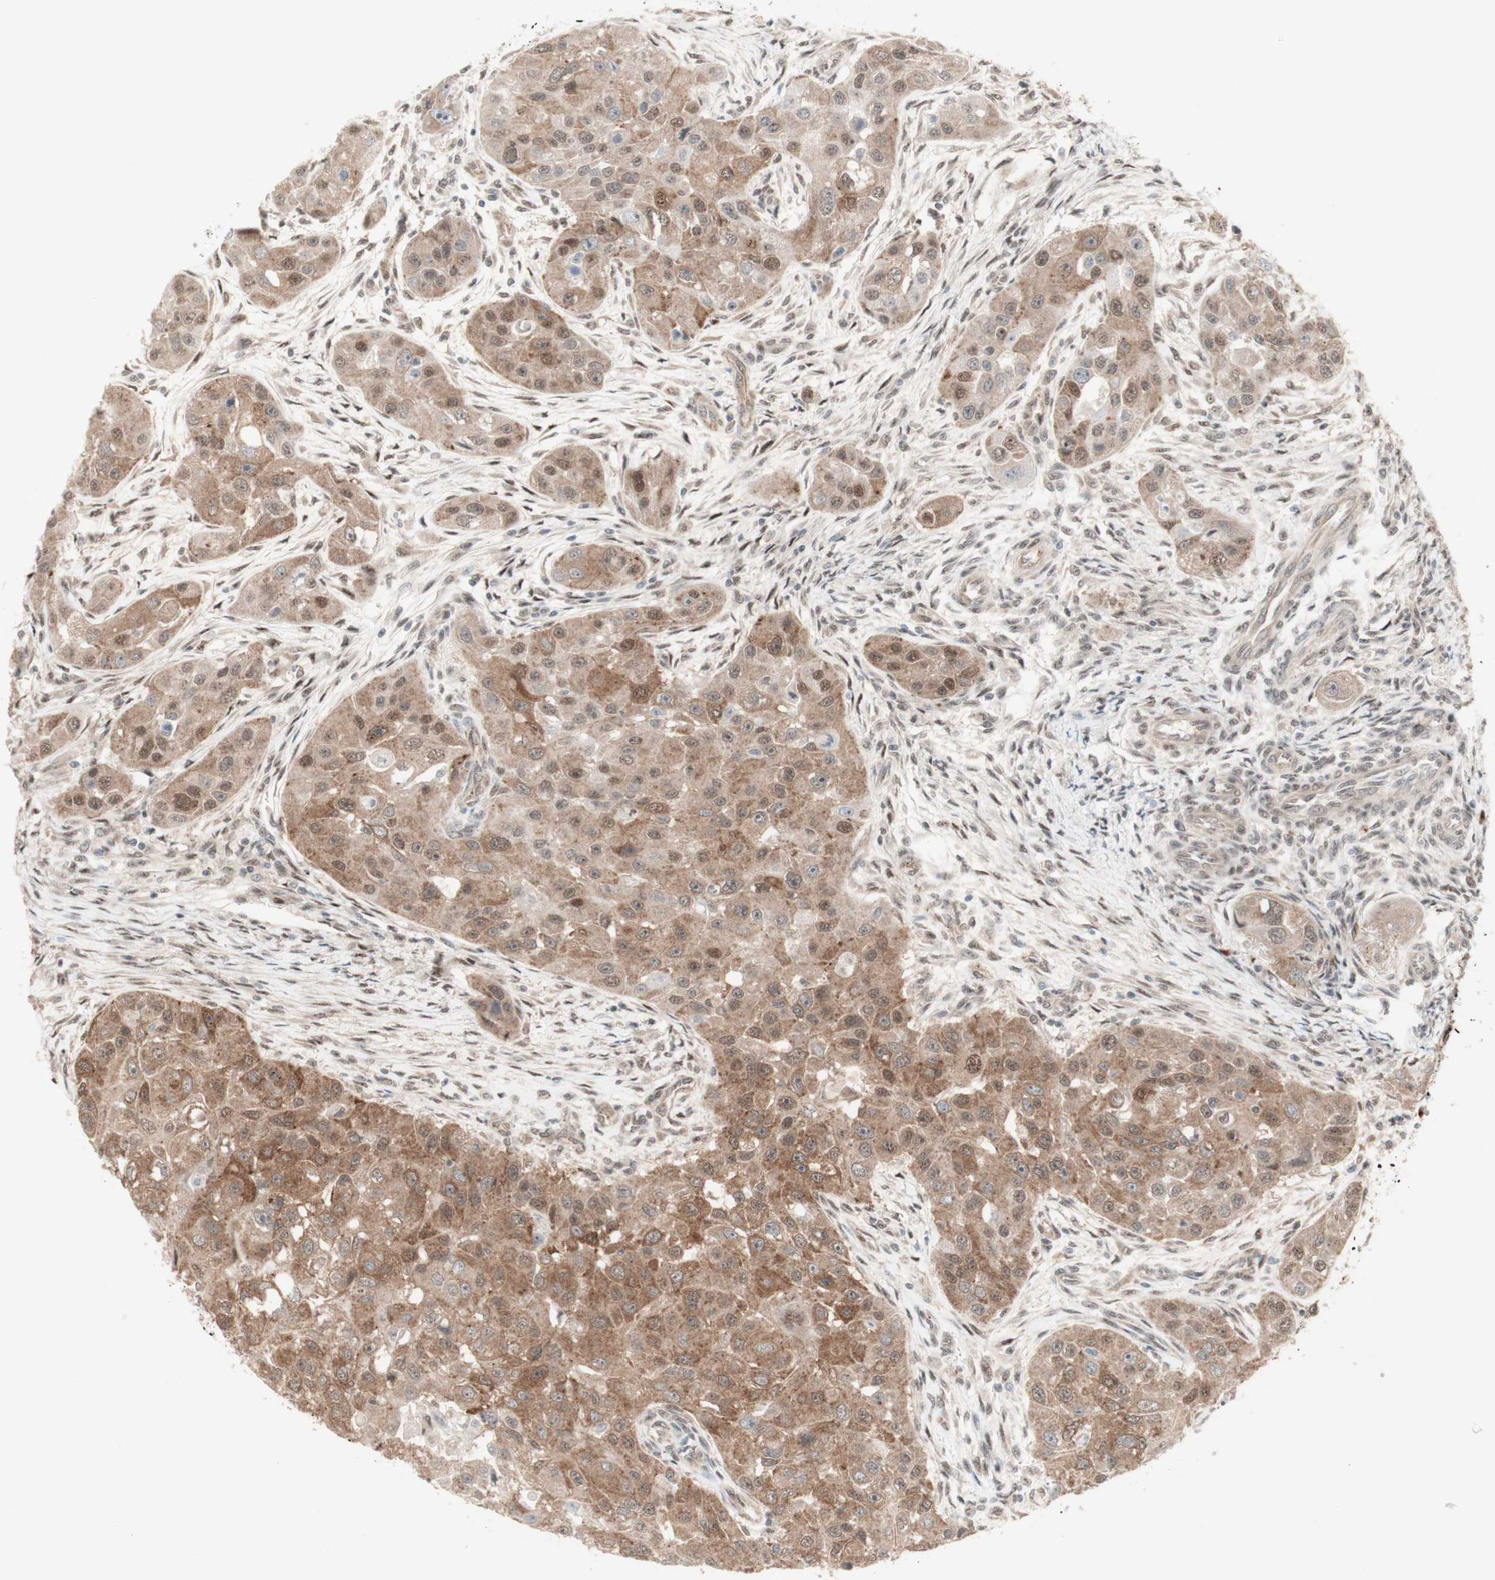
{"staining": {"intensity": "moderate", "quantity": ">75%", "location": "cytoplasmic/membranous"}, "tissue": "head and neck cancer", "cell_type": "Tumor cells", "image_type": "cancer", "snomed": [{"axis": "morphology", "description": "Normal tissue, NOS"}, {"axis": "morphology", "description": "Squamous cell carcinoma, NOS"}, {"axis": "topography", "description": "Skeletal muscle"}, {"axis": "topography", "description": "Head-Neck"}], "caption": "Approximately >75% of tumor cells in human head and neck squamous cell carcinoma reveal moderate cytoplasmic/membranous protein positivity as visualized by brown immunohistochemical staining.", "gene": "CYLD", "patient": {"sex": "male", "age": 51}}